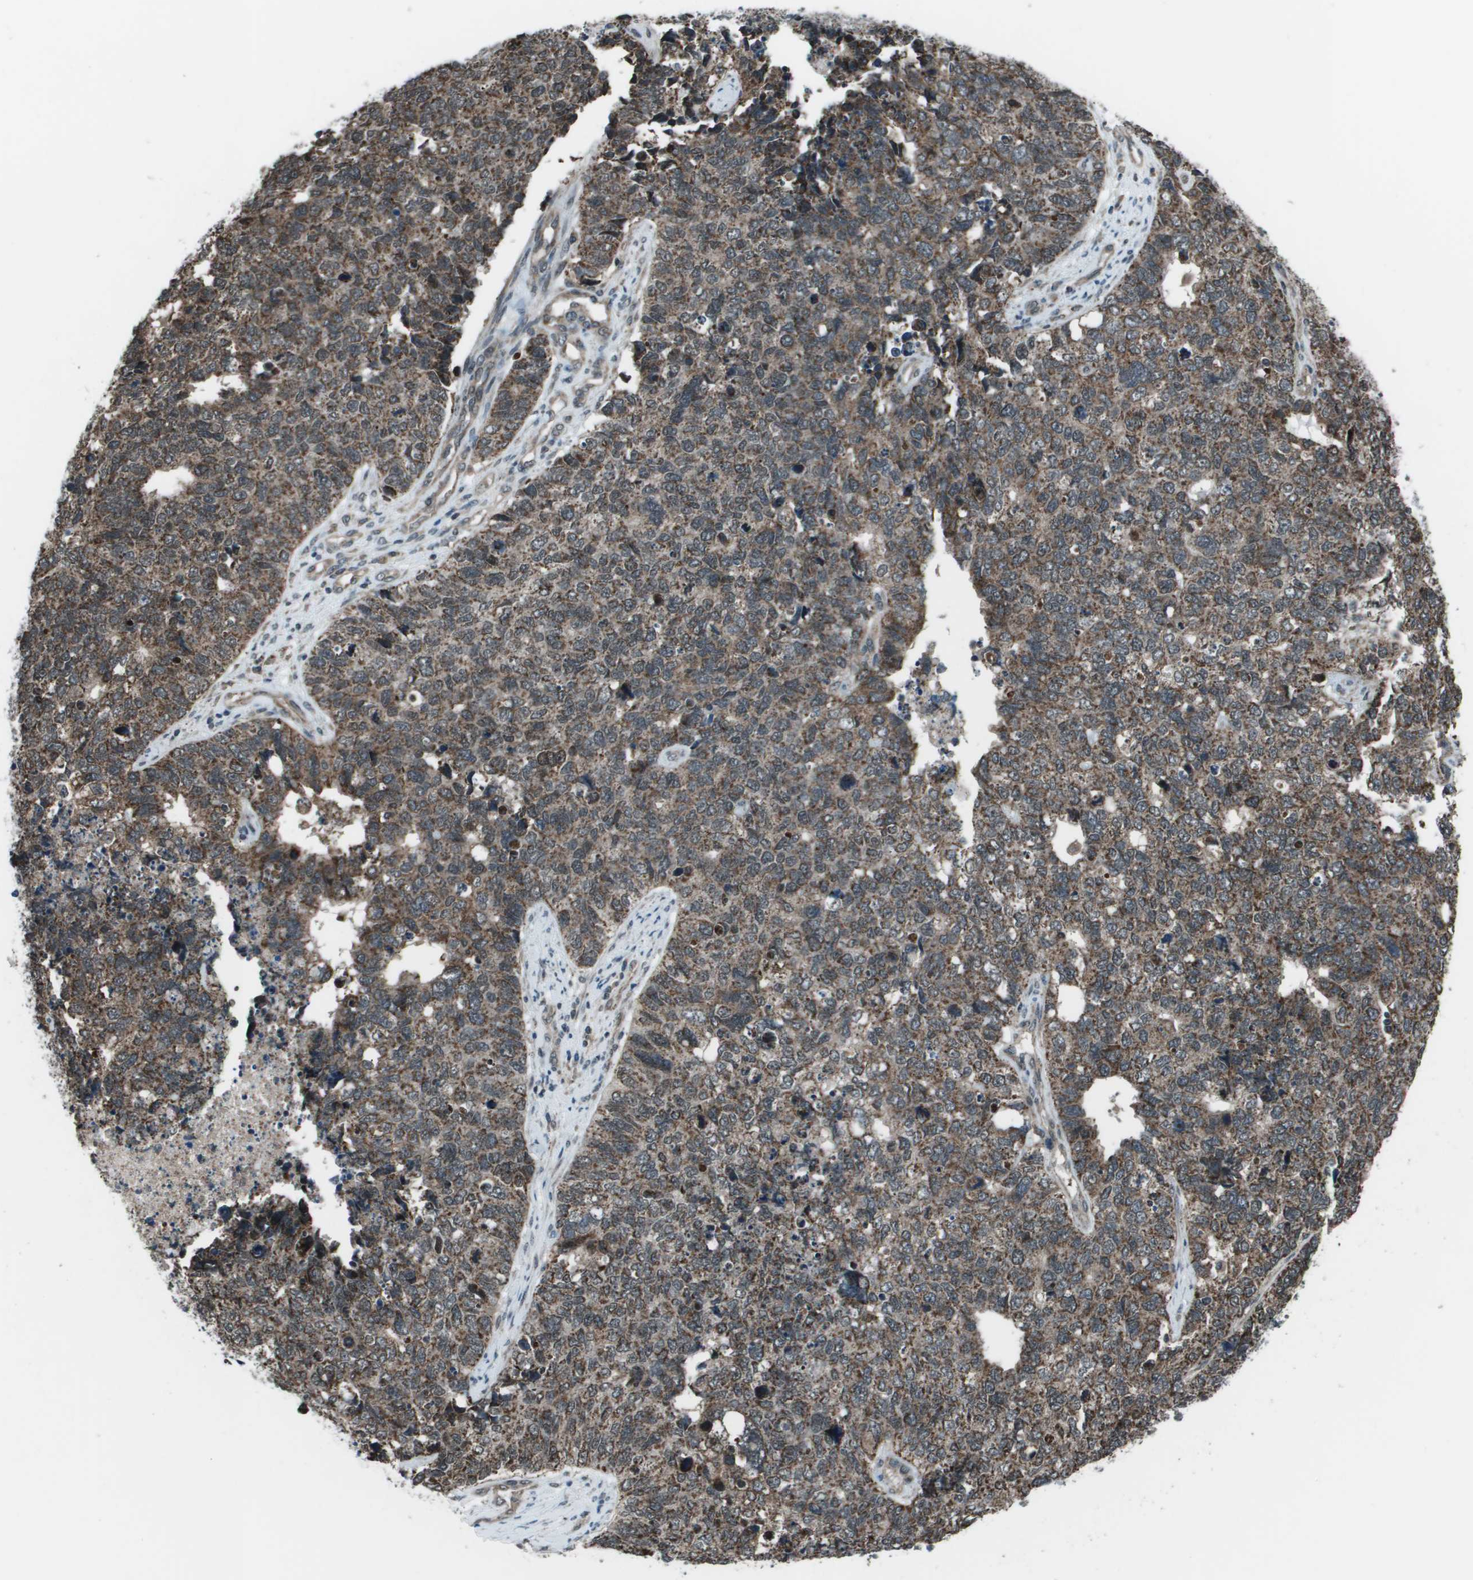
{"staining": {"intensity": "moderate", "quantity": ">75%", "location": "cytoplasmic/membranous"}, "tissue": "cervical cancer", "cell_type": "Tumor cells", "image_type": "cancer", "snomed": [{"axis": "morphology", "description": "Squamous cell carcinoma, NOS"}, {"axis": "topography", "description": "Cervix"}], "caption": "Cervical squamous cell carcinoma was stained to show a protein in brown. There is medium levels of moderate cytoplasmic/membranous positivity in about >75% of tumor cells.", "gene": "PPFIA1", "patient": {"sex": "female", "age": 63}}